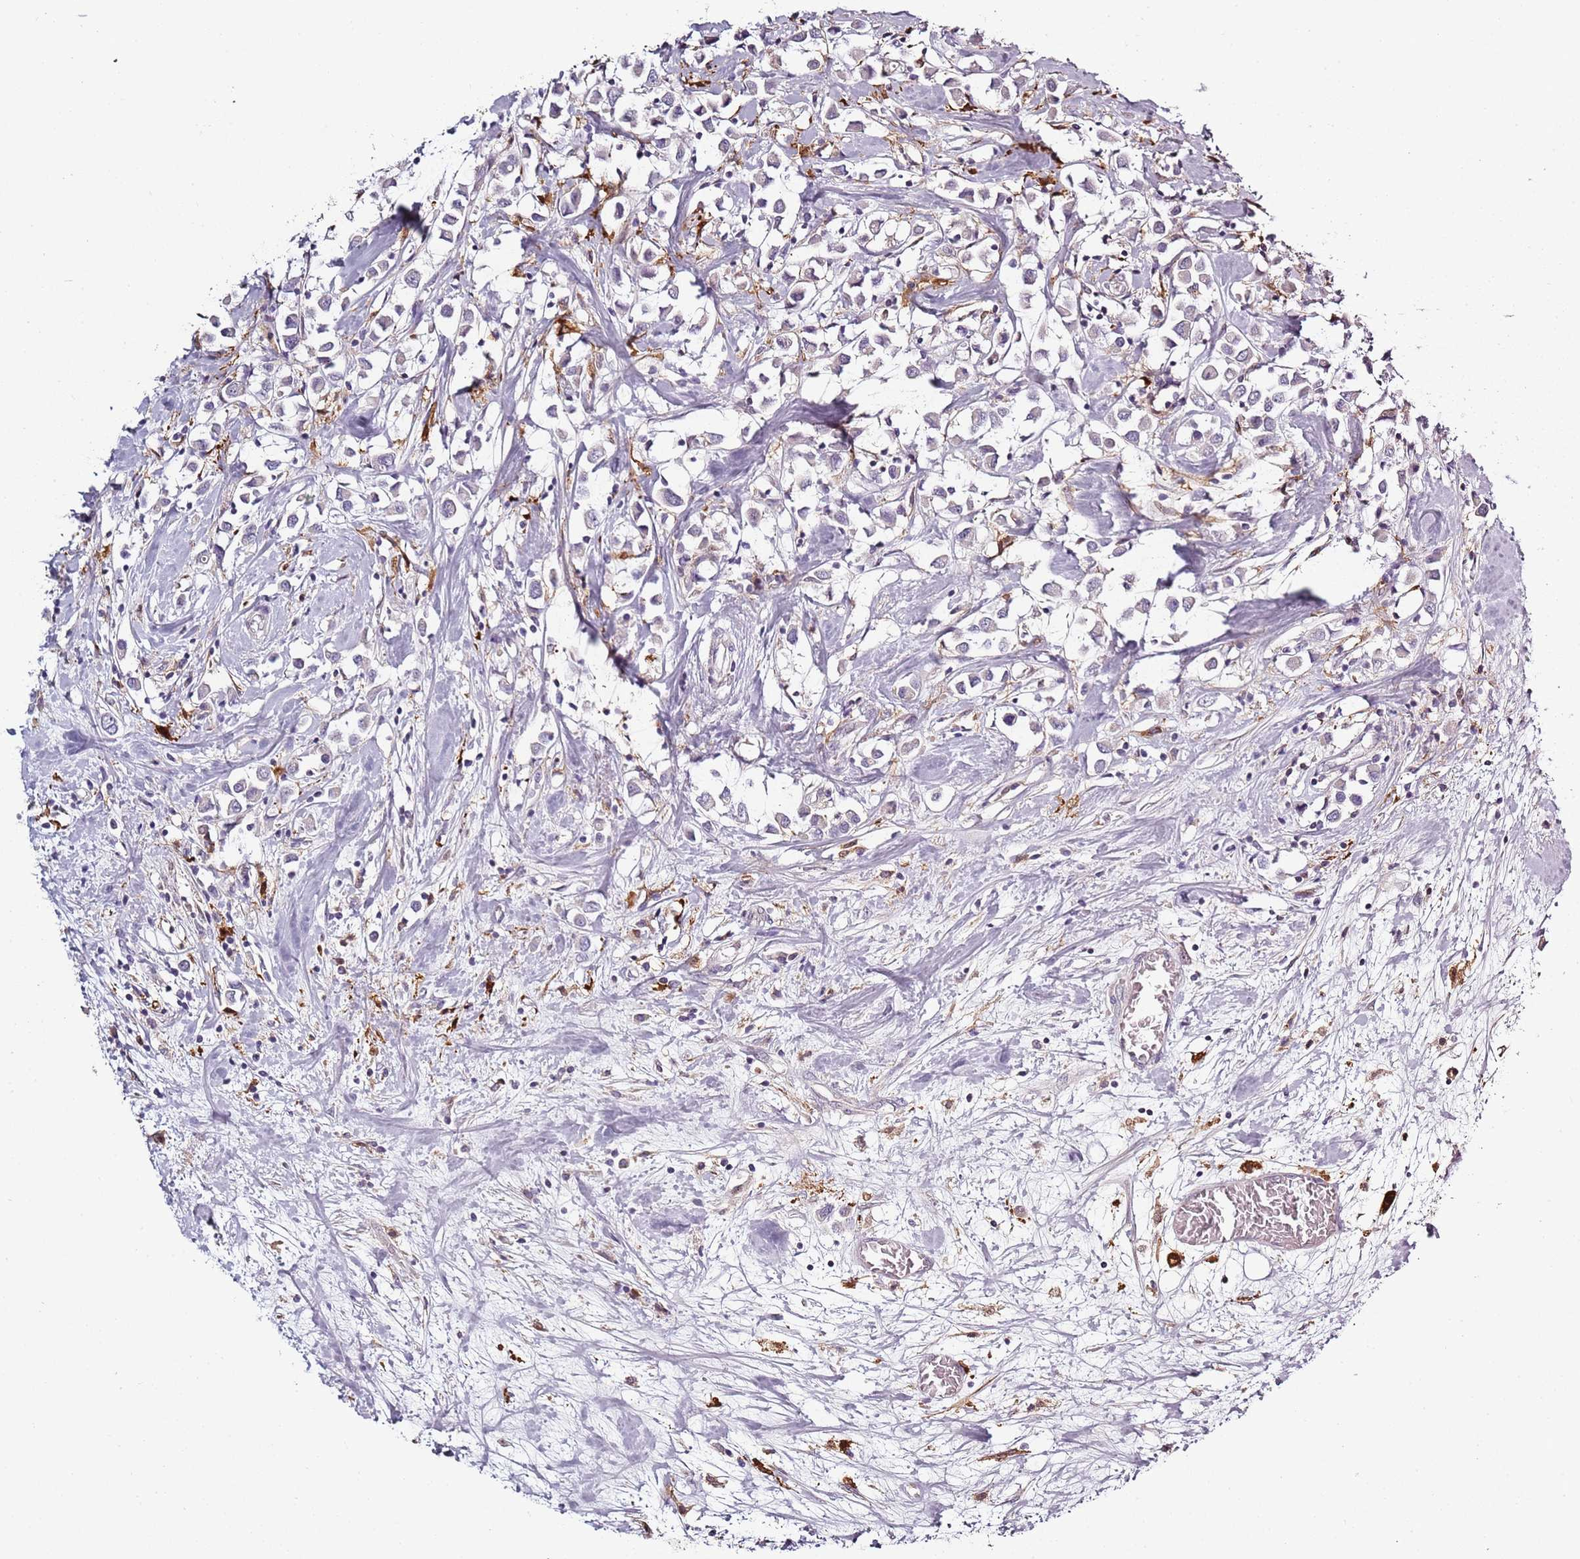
{"staining": {"intensity": "negative", "quantity": "none", "location": "none"}, "tissue": "breast cancer", "cell_type": "Tumor cells", "image_type": "cancer", "snomed": [{"axis": "morphology", "description": "Duct carcinoma"}, {"axis": "topography", "description": "Breast"}], "caption": "Immunohistochemistry of human intraductal carcinoma (breast) demonstrates no positivity in tumor cells.", "gene": "CC2D2B", "patient": {"sex": "female", "age": 61}}